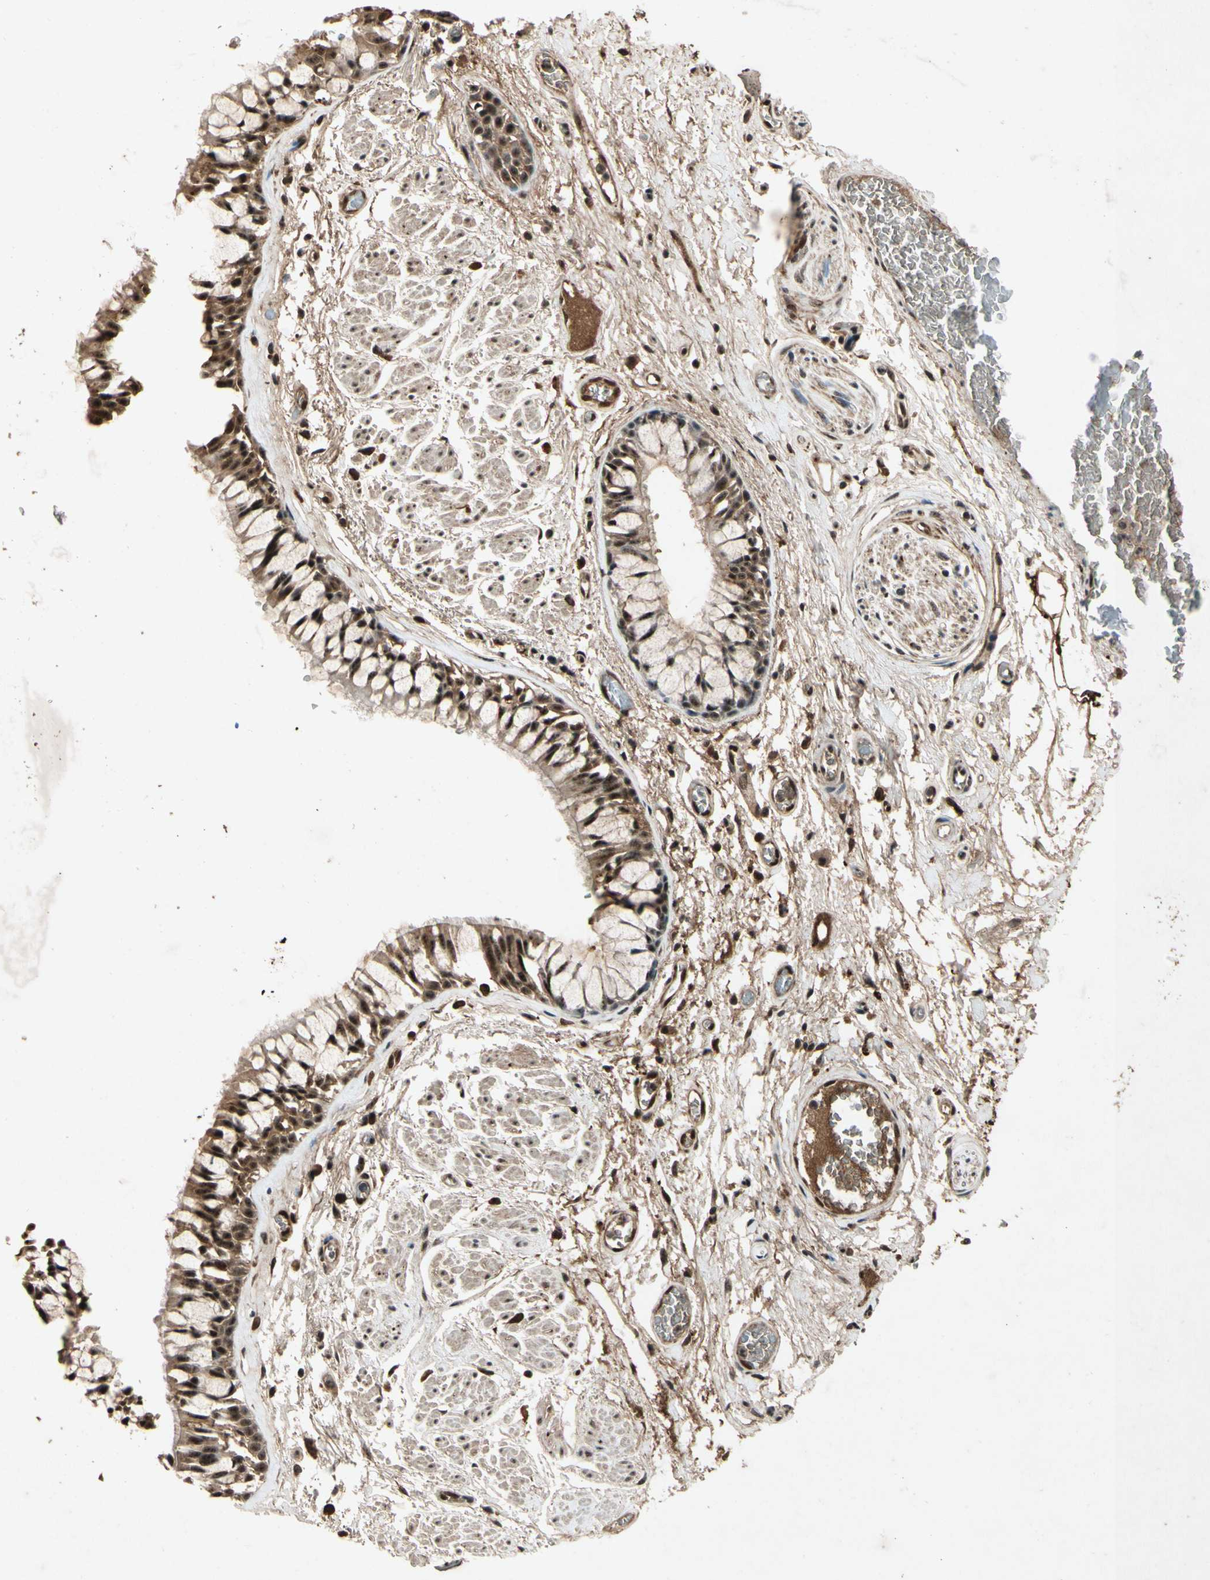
{"staining": {"intensity": "moderate", "quantity": ">75%", "location": "cytoplasmic/membranous,nuclear"}, "tissue": "bronchus", "cell_type": "Respiratory epithelial cells", "image_type": "normal", "snomed": [{"axis": "morphology", "description": "Normal tissue, NOS"}, {"axis": "topography", "description": "Bronchus"}], "caption": "The immunohistochemical stain highlights moderate cytoplasmic/membranous,nuclear positivity in respiratory epithelial cells of benign bronchus.", "gene": "PML", "patient": {"sex": "male", "age": 66}}